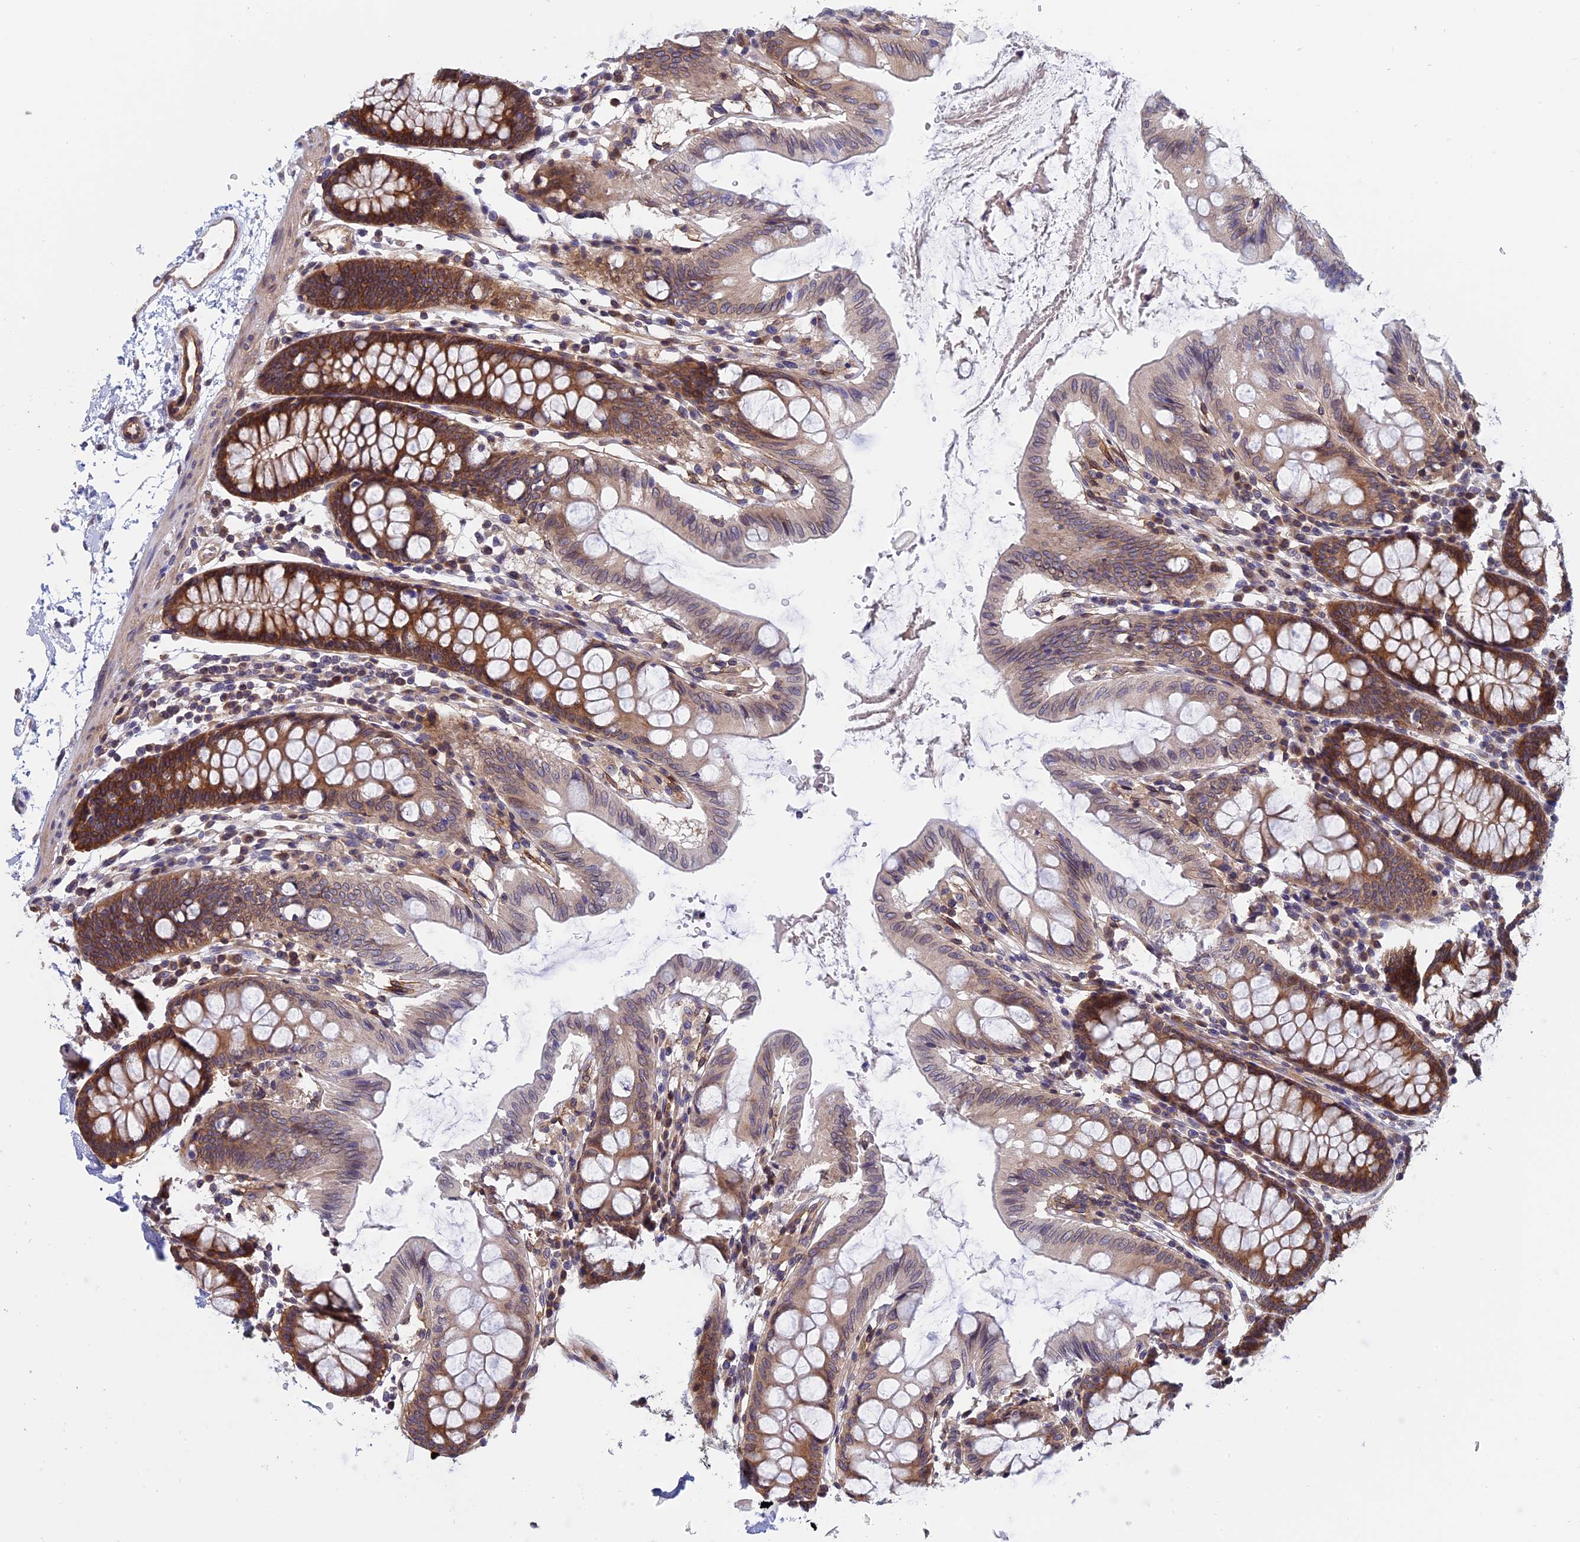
{"staining": {"intensity": "moderate", "quantity": ">75%", "location": "cytoplasmic/membranous"}, "tissue": "colon", "cell_type": "Endothelial cells", "image_type": "normal", "snomed": [{"axis": "morphology", "description": "Normal tissue, NOS"}, {"axis": "topography", "description": "Colon"}], "caption": "Protein analysis of unremarkable colon reveals moderate cytoplasmic/membranous positivity in approximately >75% of endothelial cells.", "gene": "NAA10", "patient": {"sex": "male", "age": 75}}